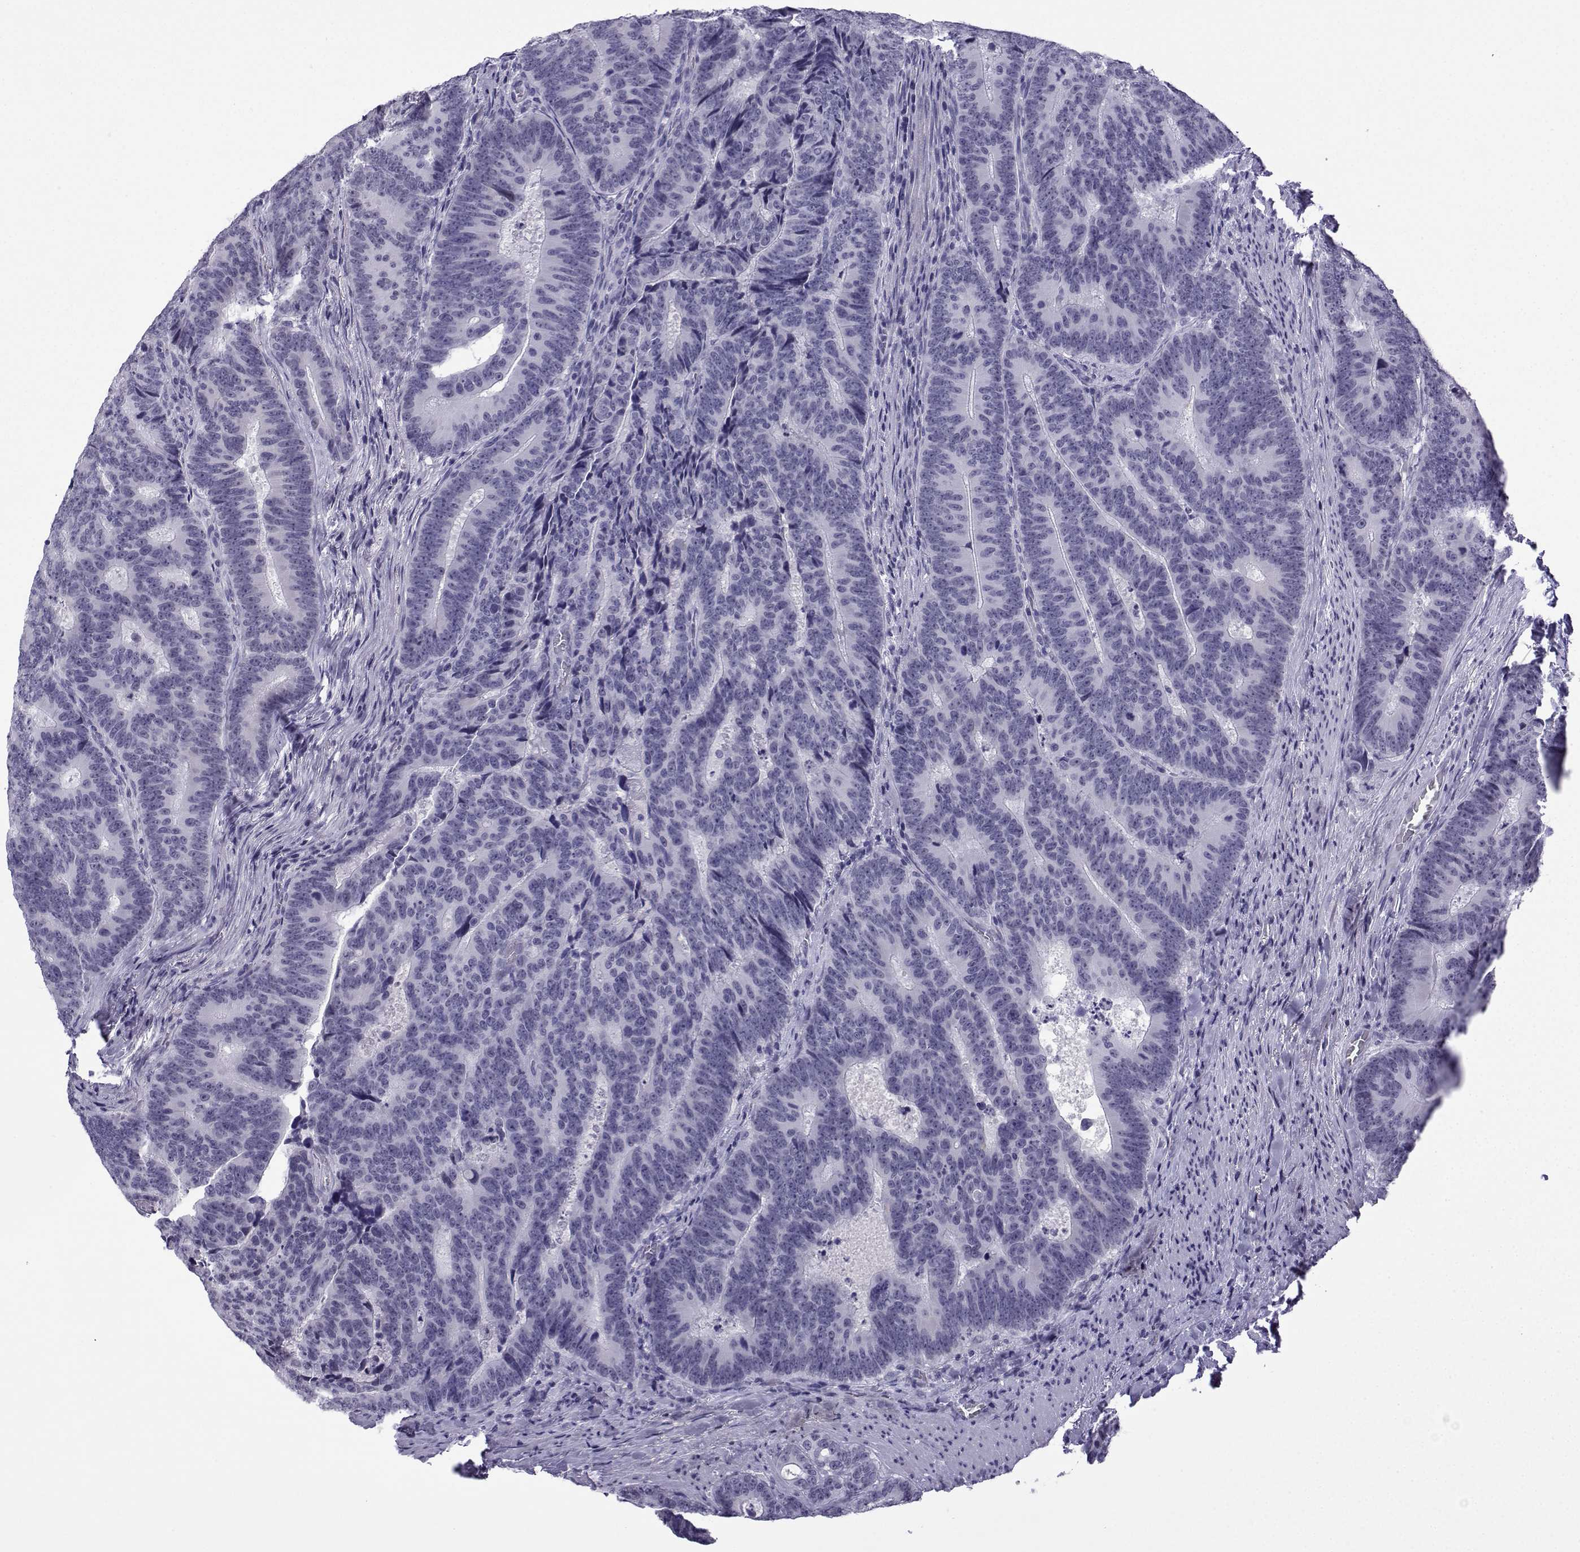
{"staining": {"intensity": "negative", "quantity": "none", "location": "none"}, "tissue": "colorectal cancer", "cell_type": "Tumor cells", "image_type": "cancer", "snomed": [{"axis": "morphology", "description": "Adenocarcinoma, NOS"}, {"axis": "topography", "description": "Colon"}], "caption": "Image shows no significant protein positivity in tumor cells of colorectal adenocarcinoma.", "gene": "MRGBP", "patient": {"sex": "female", "age": 82}}